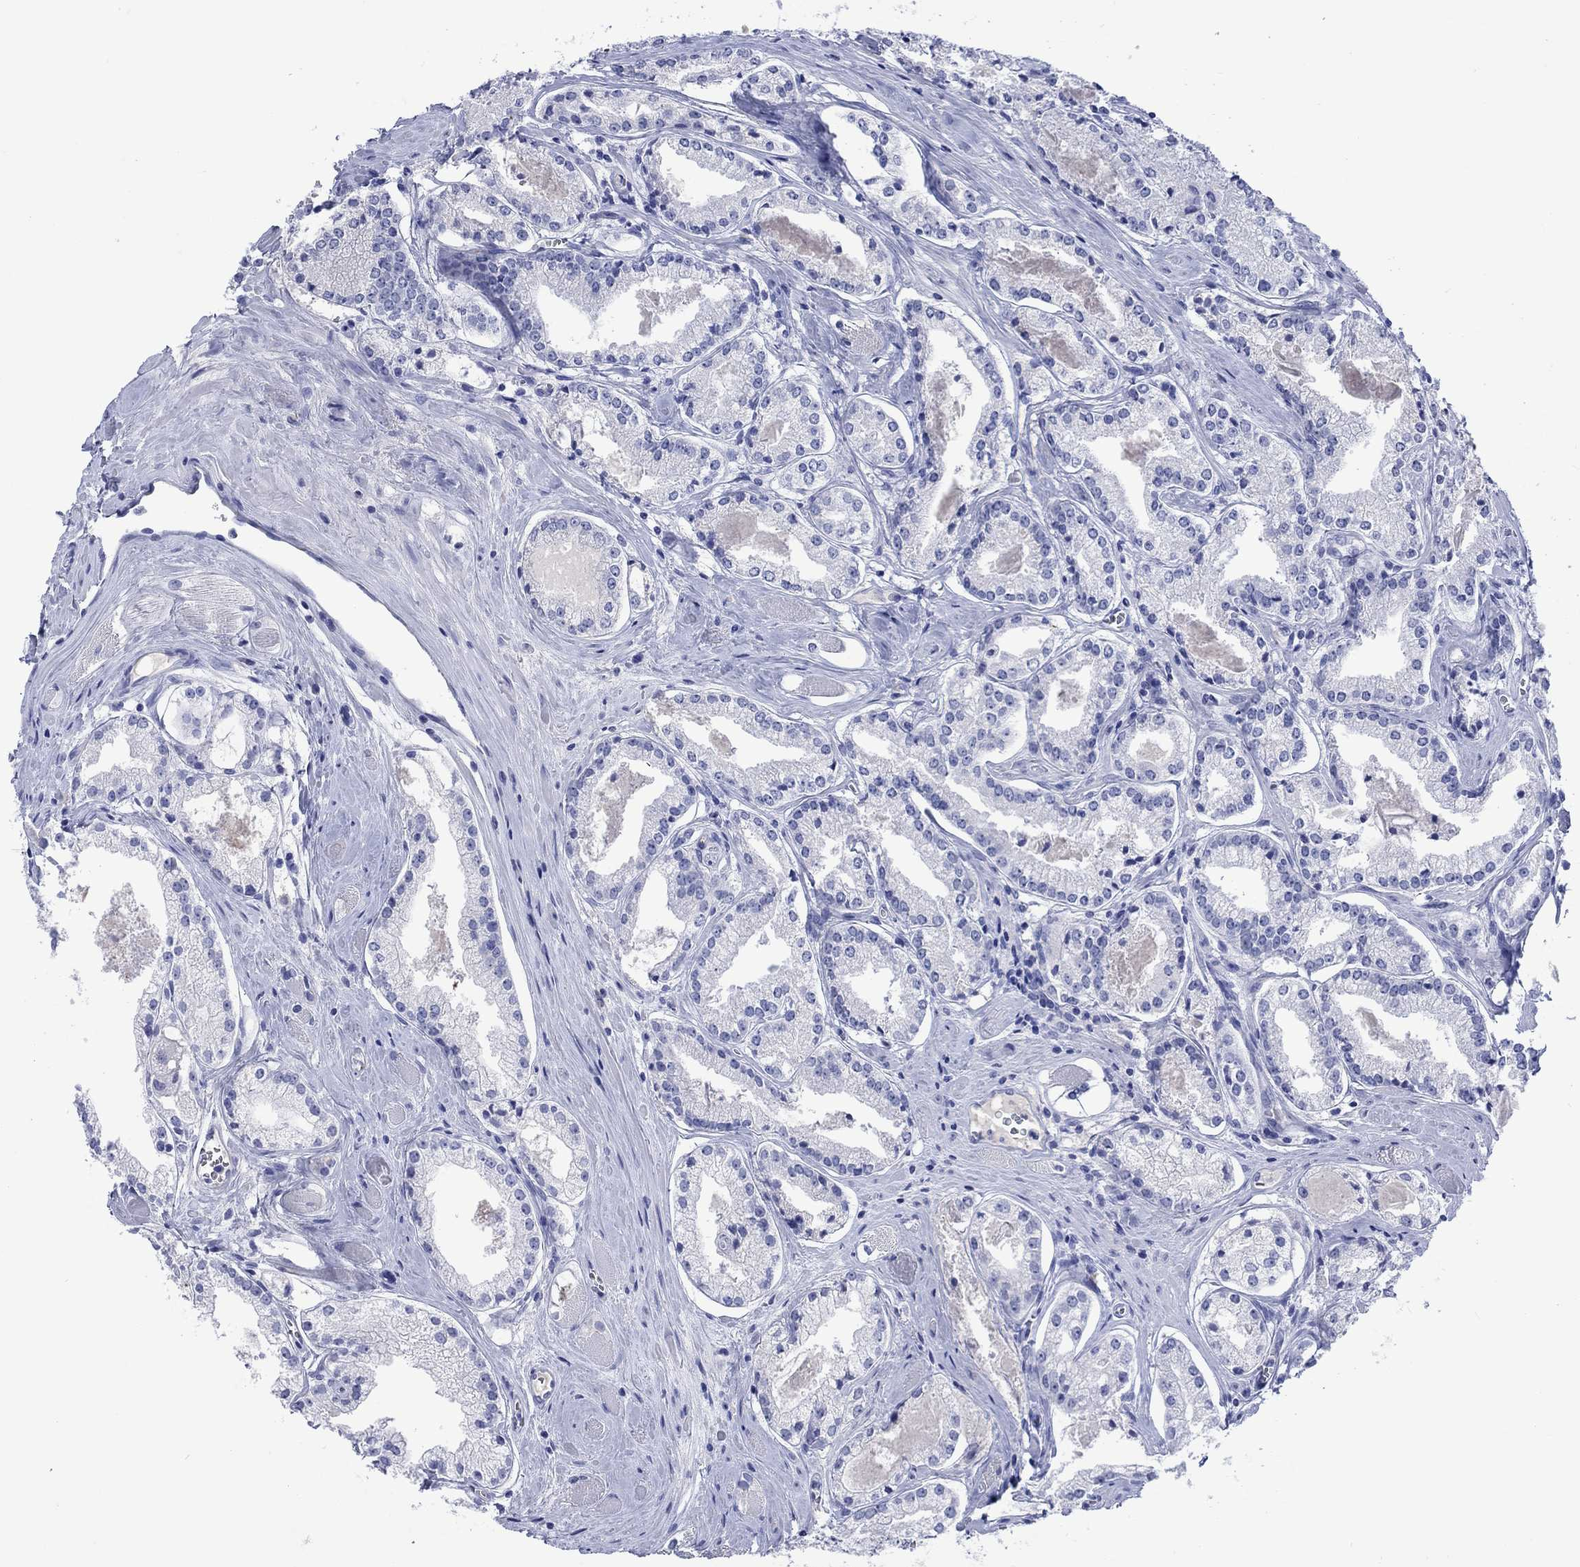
{"staining": {"intensity": "negative", "quantity": "none", "location": "none"}, "tissue": "prostate cancer", "cell_type": "Tumor cells", "image_type": "cancer", "snomed": [{"axis": "morphology", "description": "Adenocarcinoma, NOS"}, {"axis": "topography", "description": "Prostate"}], "caption": "There is no significant staining in tumor cells of adenocarcinoma (prostate).", "gene": "CACNG3", "patient": {"sex": "male", "age": 72}}